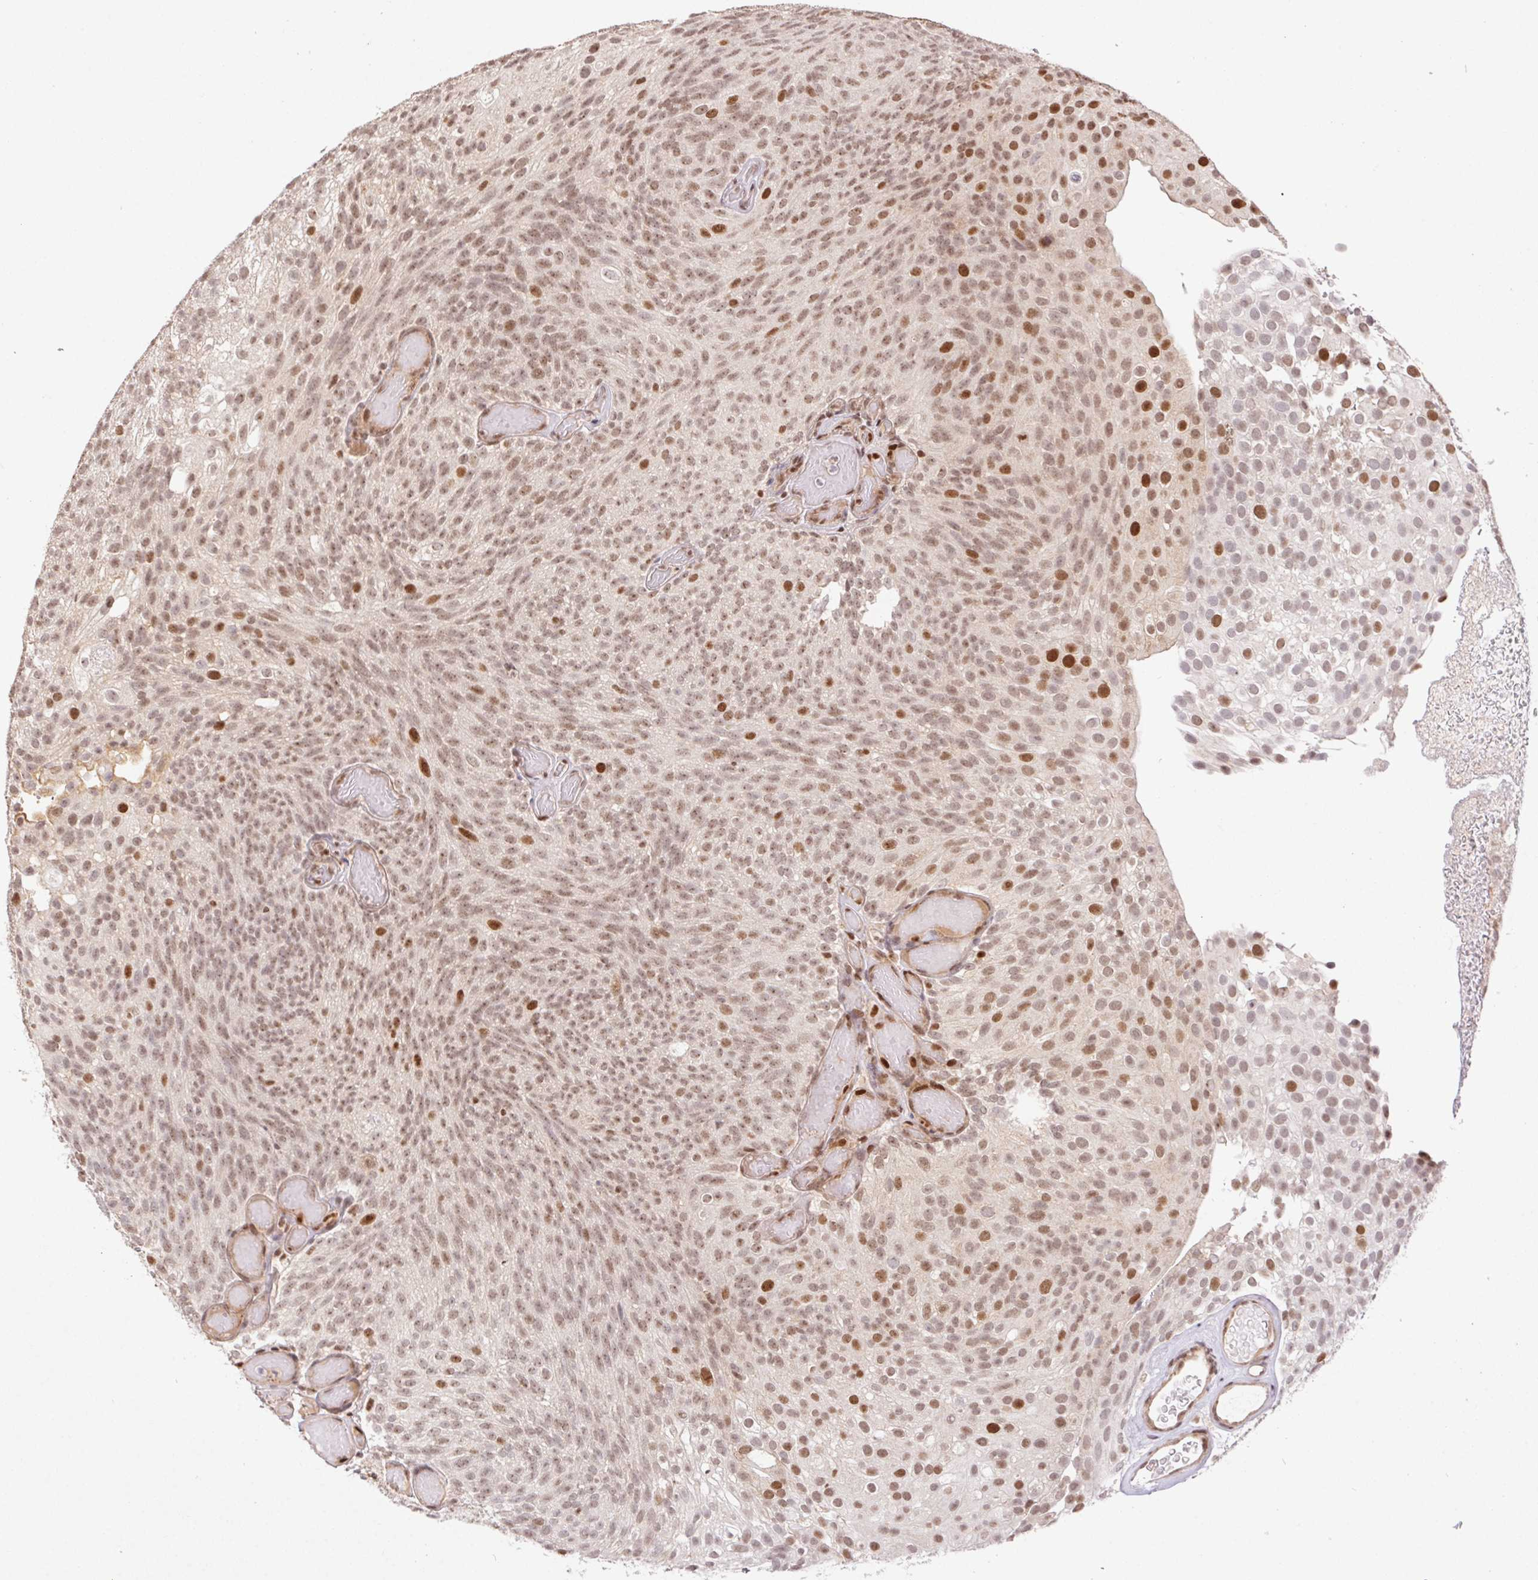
{"staining": {"intensity": "moderate", "quantity": ">75%", "location": "nuclear"}, "tissue": "urothelial cancer", "cell_type": "Tumor cells", "image_type": "cancer", "snomed": [{"axis": "morphology", "description": "Urothelial carcinoma, Low grade"}, {"axis": "topography", "description": "Urinary bladder"}], "caption": "A brown stain highlights moderate nuclear staining of a protein in human urothelial cancer tumor cells.", "gene": "POLD3", "patient": {"sex": "male", "age": 78}}